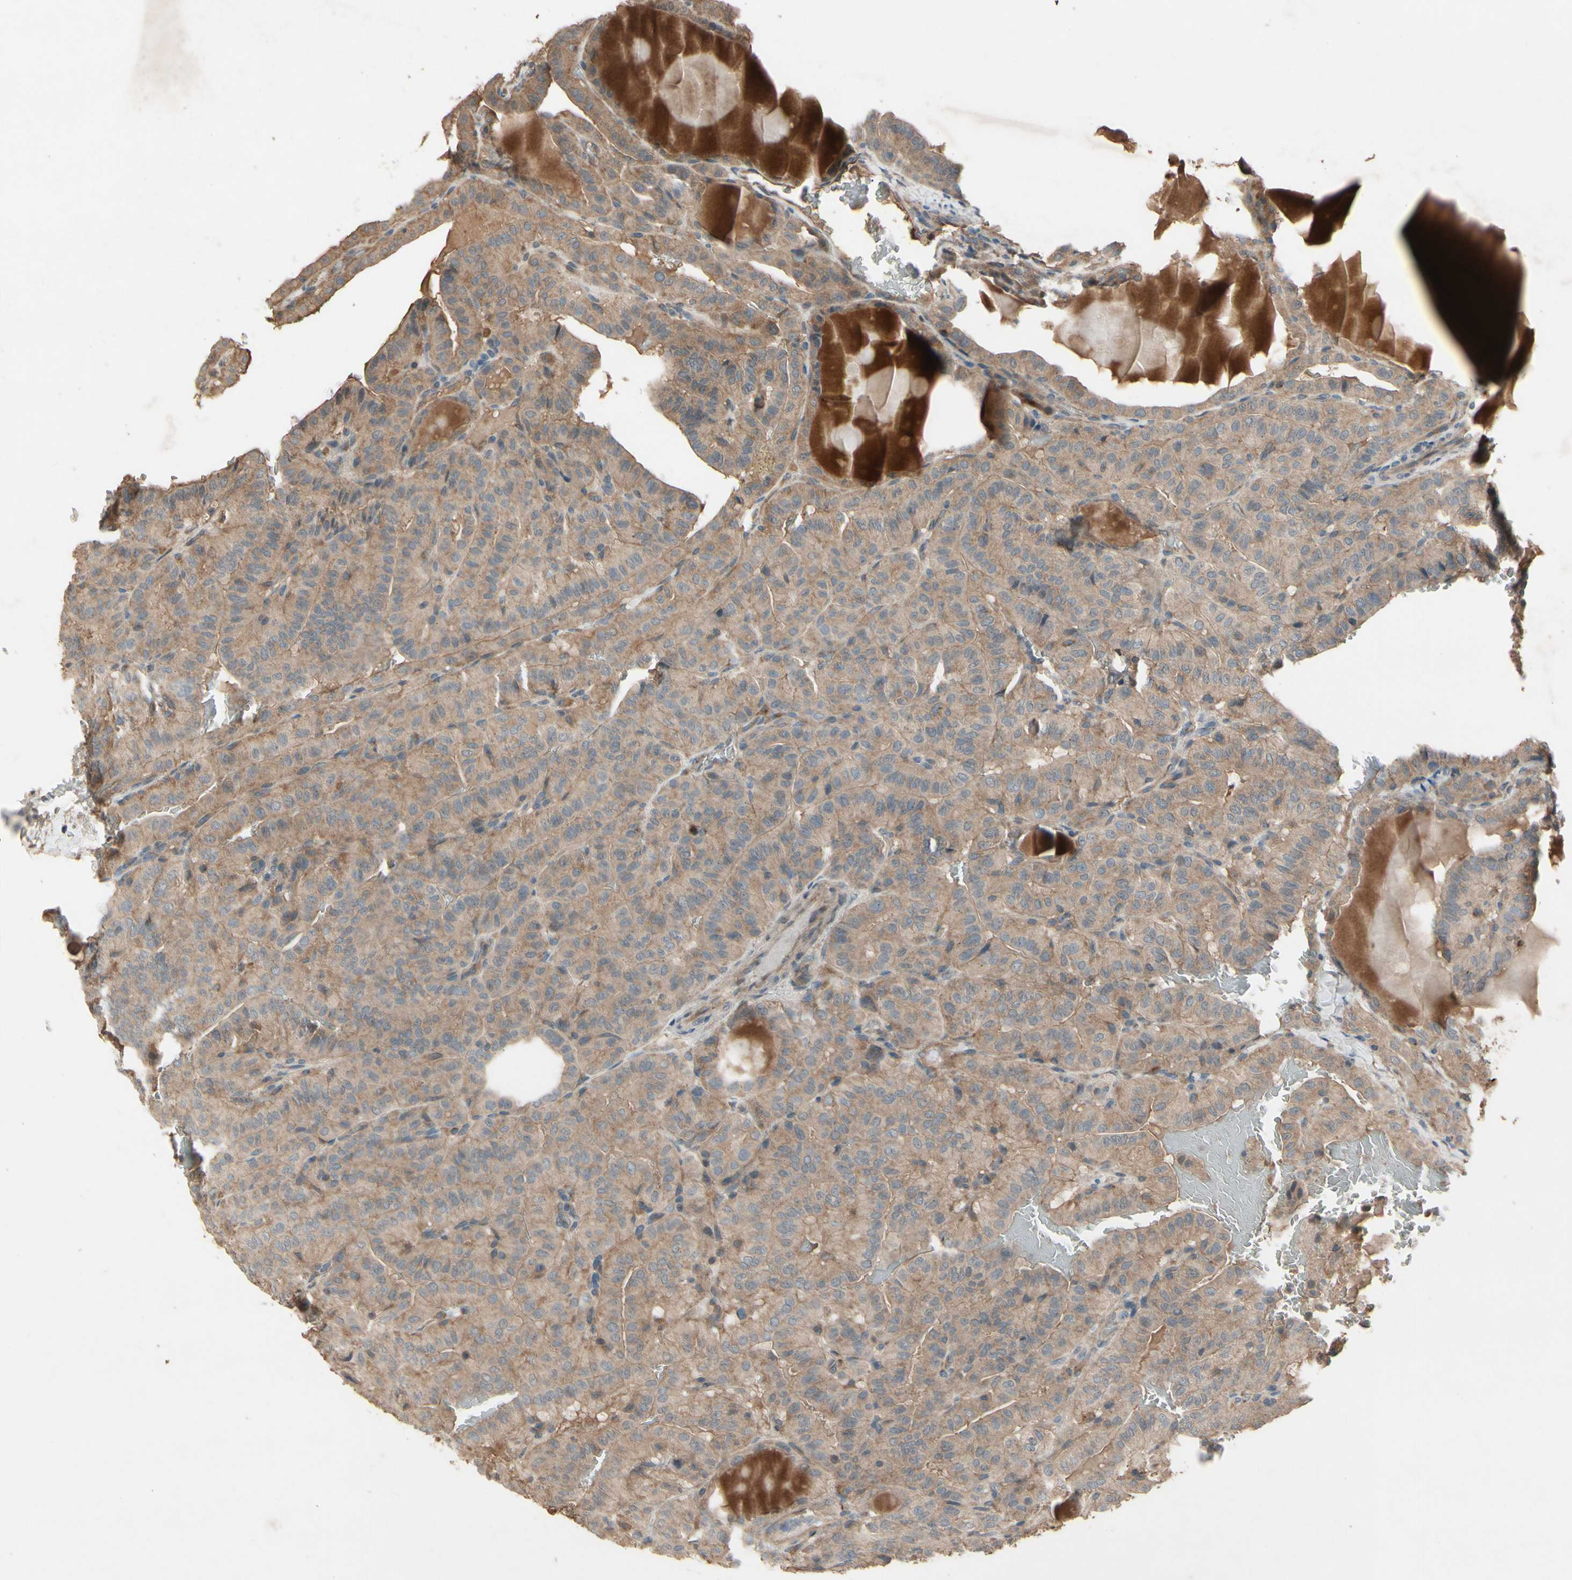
{"staining": {"intensity": "moderate", "quantity": ">75%", "location": "cytoplasmic/membranous"}, "tissue": "thyroid cancer", "cell_type": "Tumor cells", "image_type": "cancer", "snomed": [{"axis": "morphology", "description": "Papillary adenocarcinoma, NOS"}, {"axis": "topography", "description": "Thyroid gland"}], "caption": "Protein expression analysis of papillary adenocarcinoma (thyroid) demonstrates moderate cytoplasmic/membranous positivity in about >75% of tumor cells. Using DAB (3,3'-diaminobenzidine) (brown) and hematoxylin (blue) stains, captured at high magnification using brightfield microscopy.", "gene": "NSF", "patient": {"sex": "male", "age": 77}}